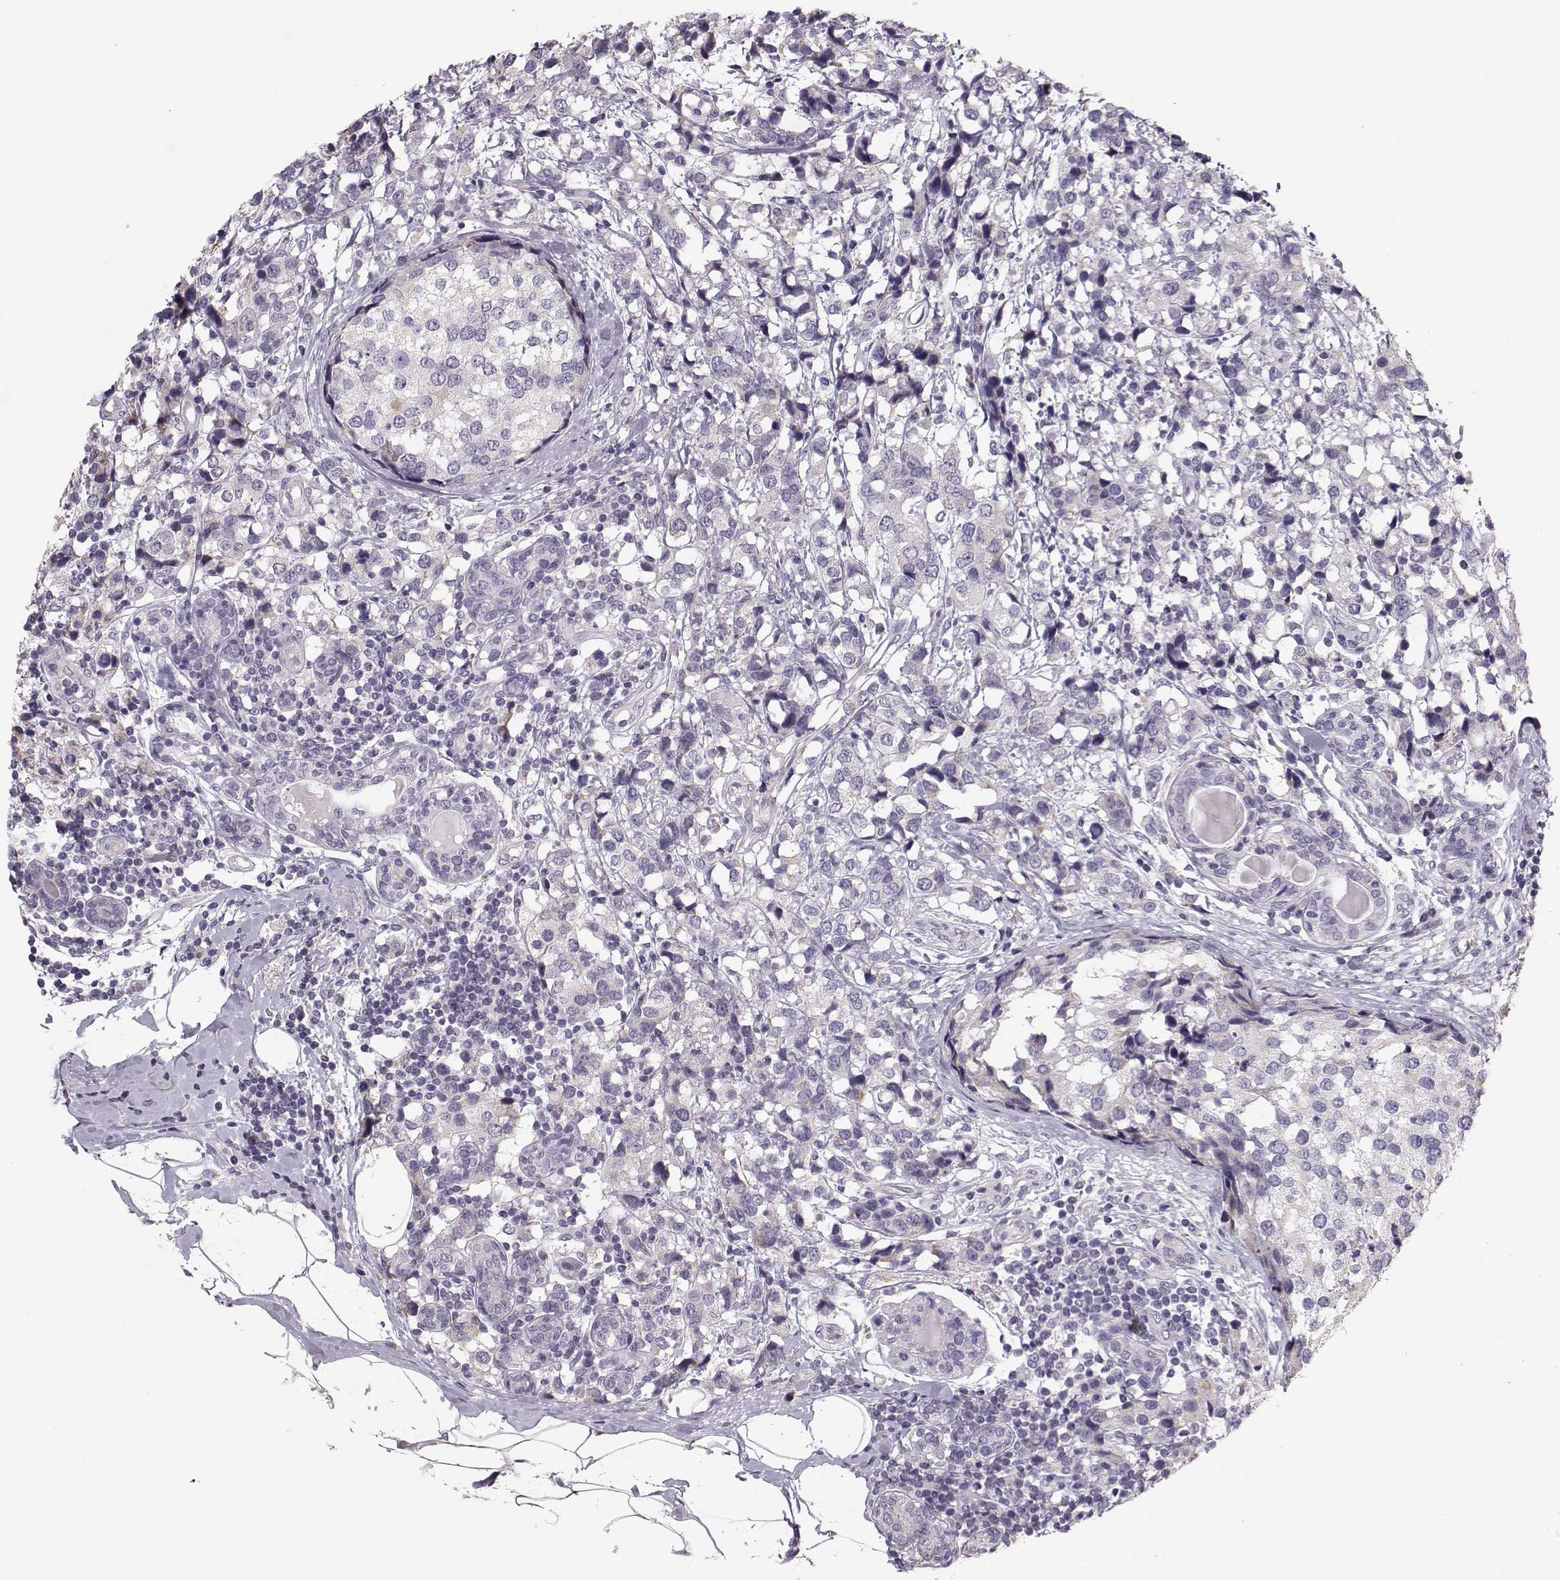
{"staining": {"intensity": "negative", "quantity": "none", "location": "none"}, "tissue": "breast cancer", "cell_type": "Tumor cells", "image_type": "cancer", "snomed": [{"axis": "morphology", "description": "Lobular carcinoma"}, {"axis": "topography", "description": "Breast"}], "caption": "There is no significant expression in tumor cells of breast lobular carcinoma.", "gene": "POU1F1", "patient": {"sex": "female", "age": 59}}